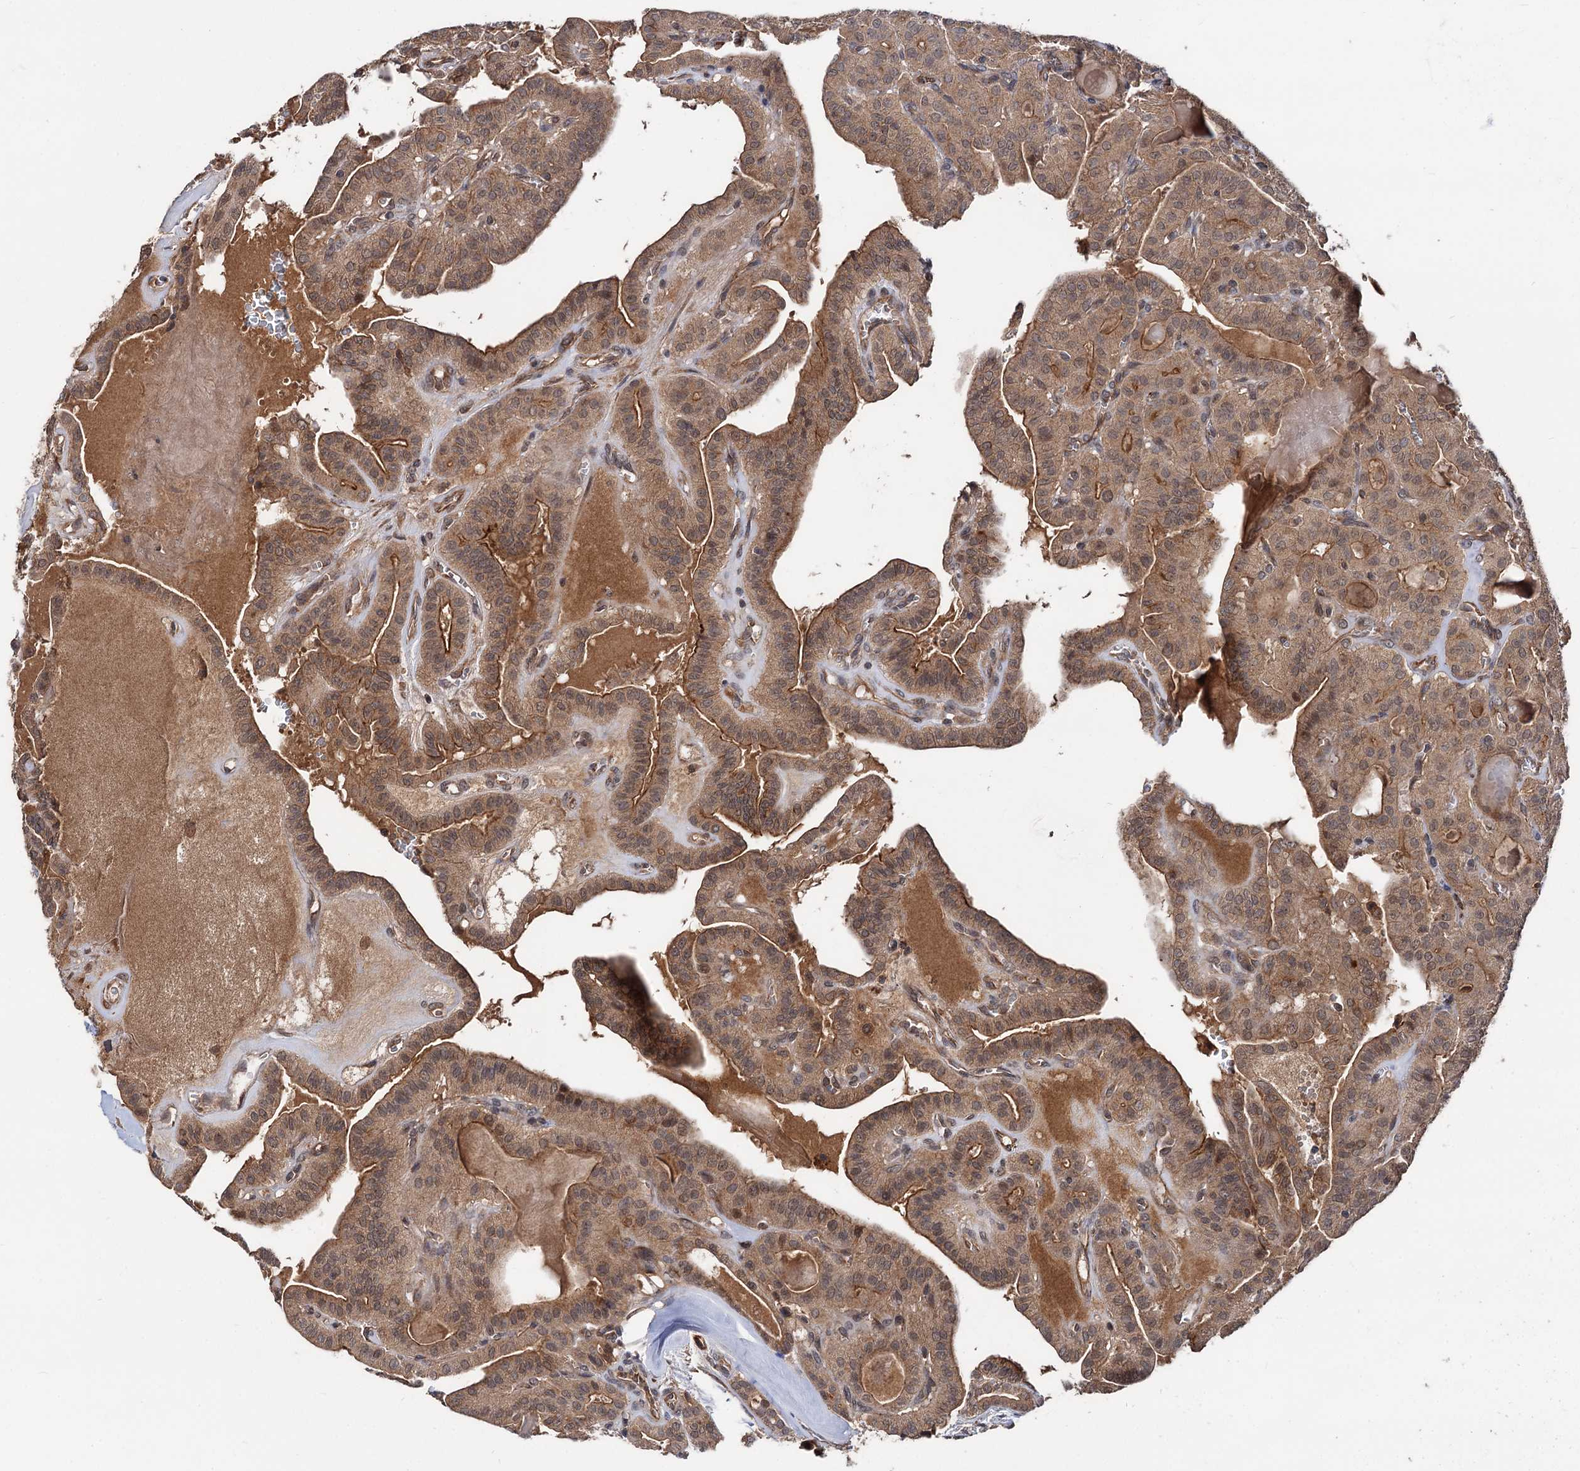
{"staining": {"intensity": "moderate", "quantity": ">75%", "location": "cytoplasmic/membranous"}, "tissue": "thyroid cancer", "cell_type": "Tumor cells", "image_type": "cancer", "snomed": [{"axis": "morphology", "description": "Papillary adenocarcinoma, NOS"}, {"axis": "topography", "description": "Thyroid gland"}], "caption": "Tumor cells demonstrate medium levels of moderate cytoplasmic/membranous staining in about >75% of cells in human thyroid cancer.", "gene": "TEX9", "patient": {"sex": "male", "age": 52}}